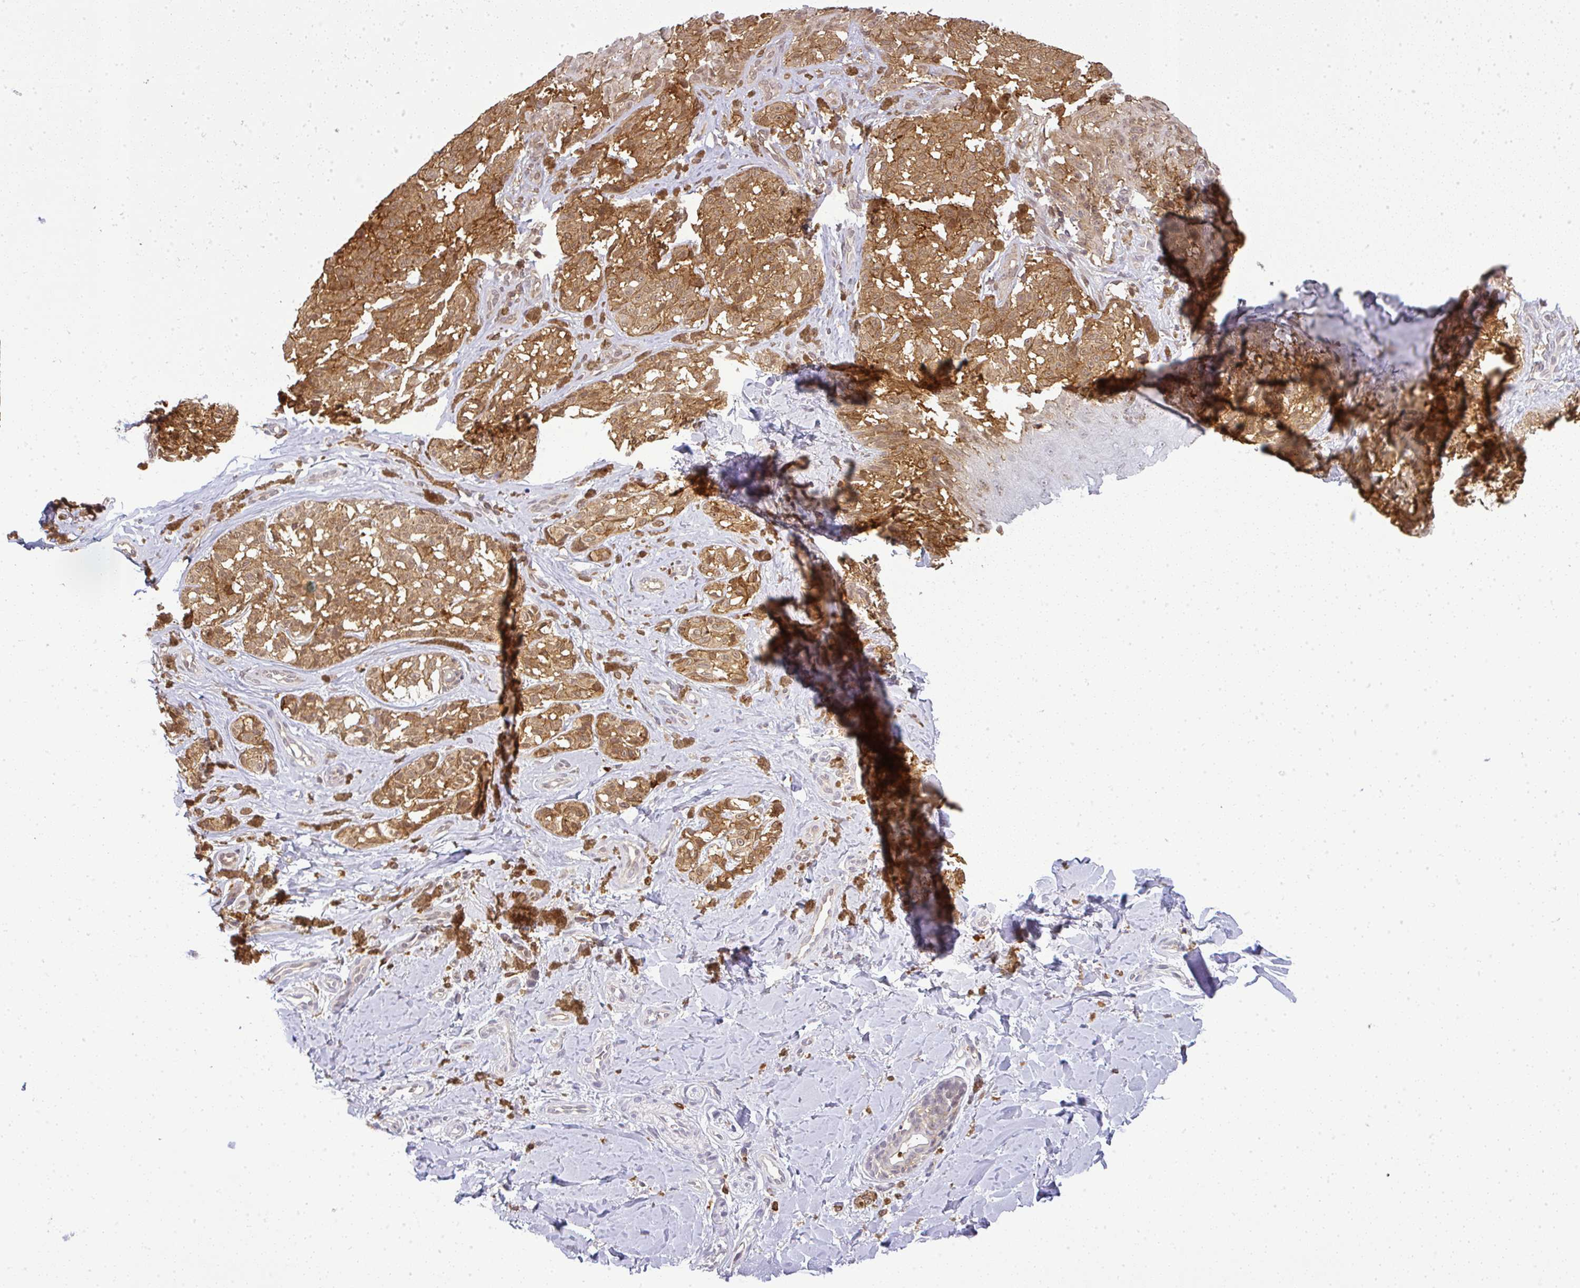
{"staining": {"intensity": "moderate", "quantity": ">75%", "location": "cytoplasmic/membranous"}, "tissue": "melanoma", "cell_type": "Tumor cells", "image_type": "cancer", "snomed": [{"axis": "morphology", "description": "Malignant melanoma, NOS"}, {"axis": "topography", "description": "Skin"}], "caption": "The photomicrograph shows a brown stain indicating the presence of a protein in the cytoplasmic/membranous of tumor cells in malignant melanoma.", "gene": "FAM153A", "patient": {"sex": "female", "age": 65}}